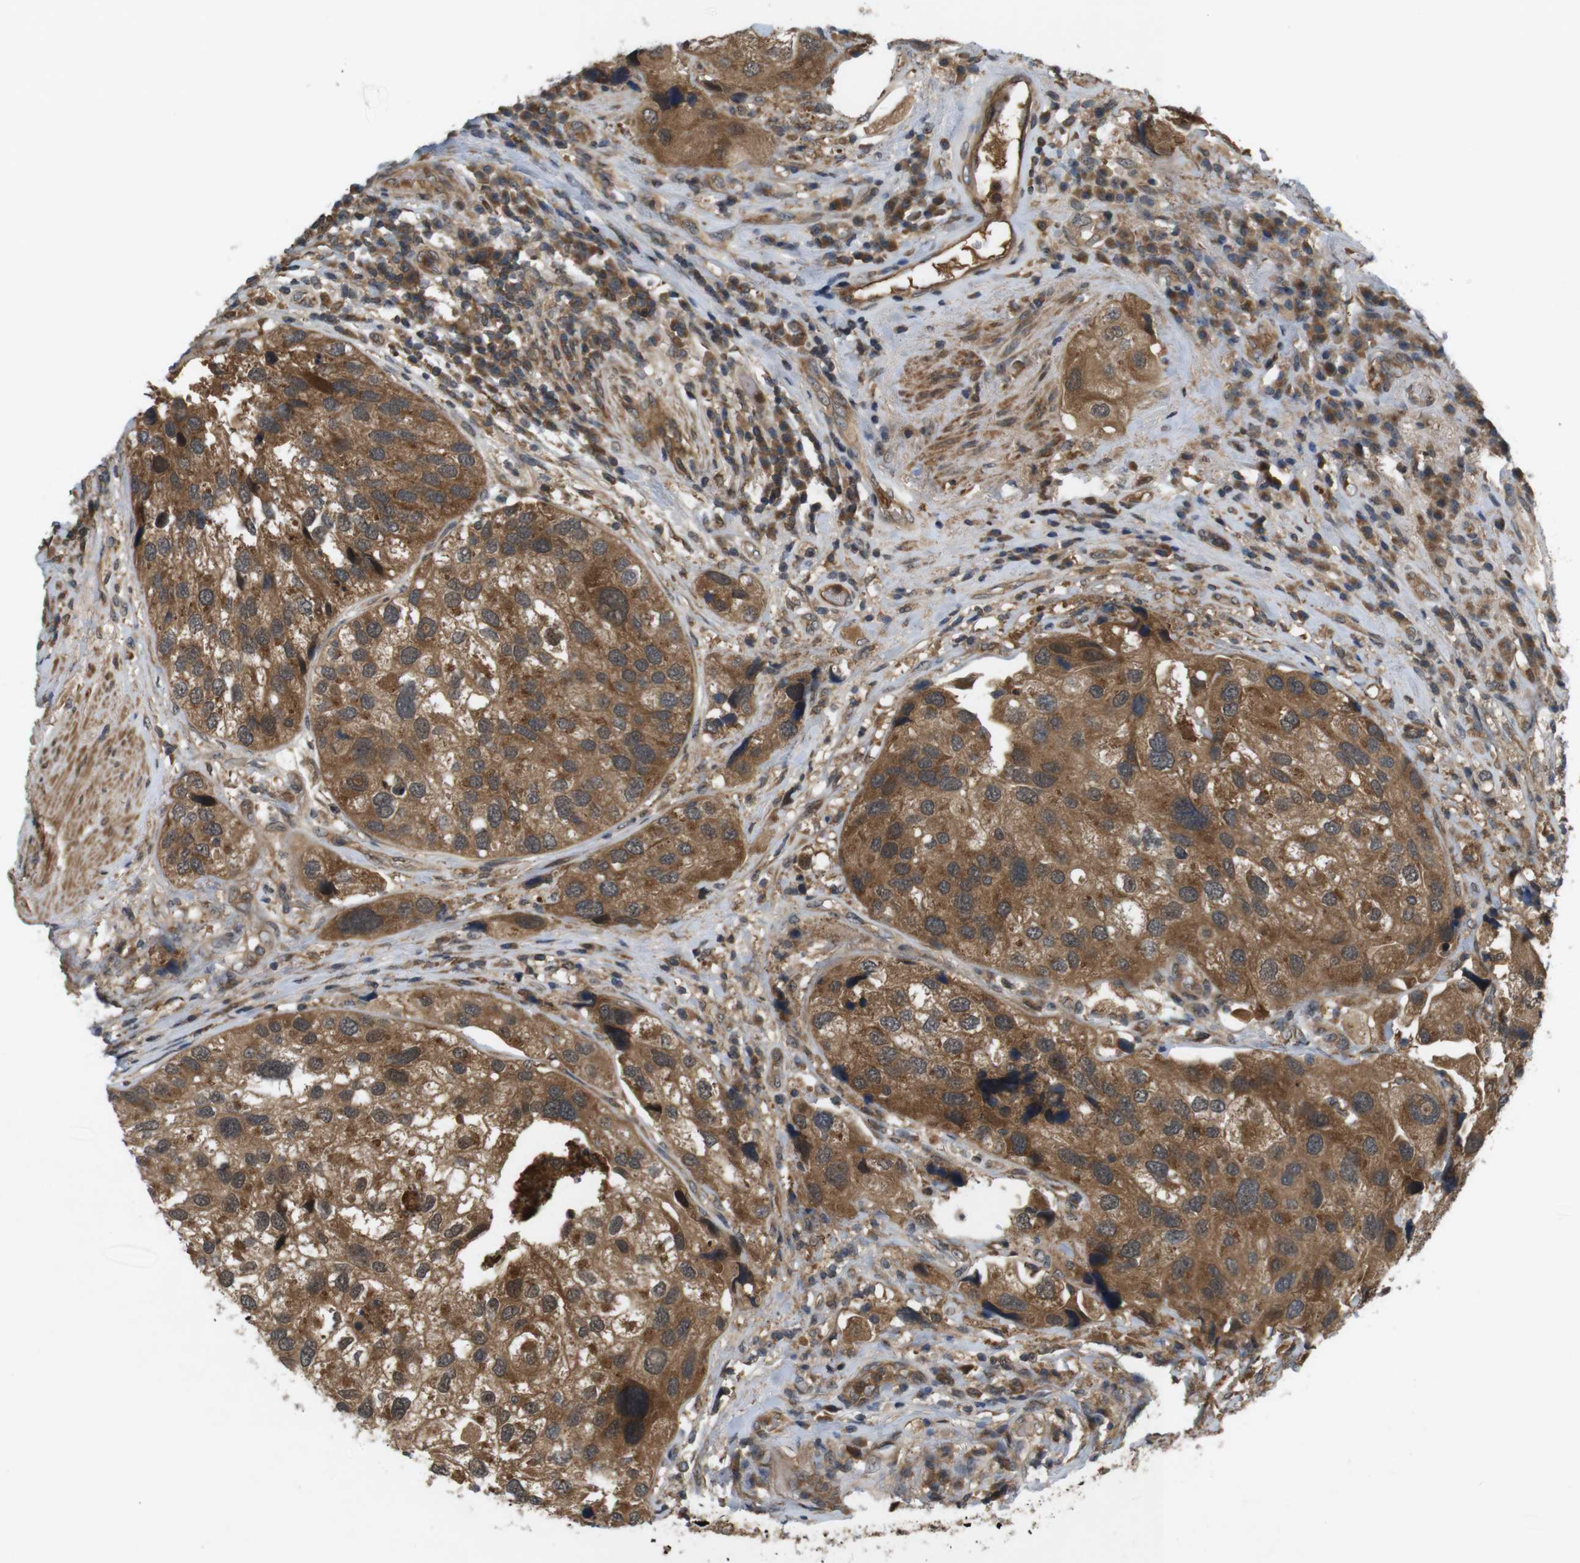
{"staining": {"intensity": "moderate", "quantity": ">75%", "location": "cytoplasmic/membranous"}, "tissue": "urothelial cancer", "cell_type": "Tumor cells", "image_type": "cancer", "snomed": [{"axis": "morphology", "description": "Urothelial carcinoma, High grade"}, {"axis": "topography", "description": "Urinary bladder"}], "caption": "Protein analysis of urothelial cancer tissue exhibits moderate cytoplasmic/membranous positivity in approximately >75% of tumor cells.", "gene": "NFKBIE", "patient": {"sex": "female", "age": 64}}